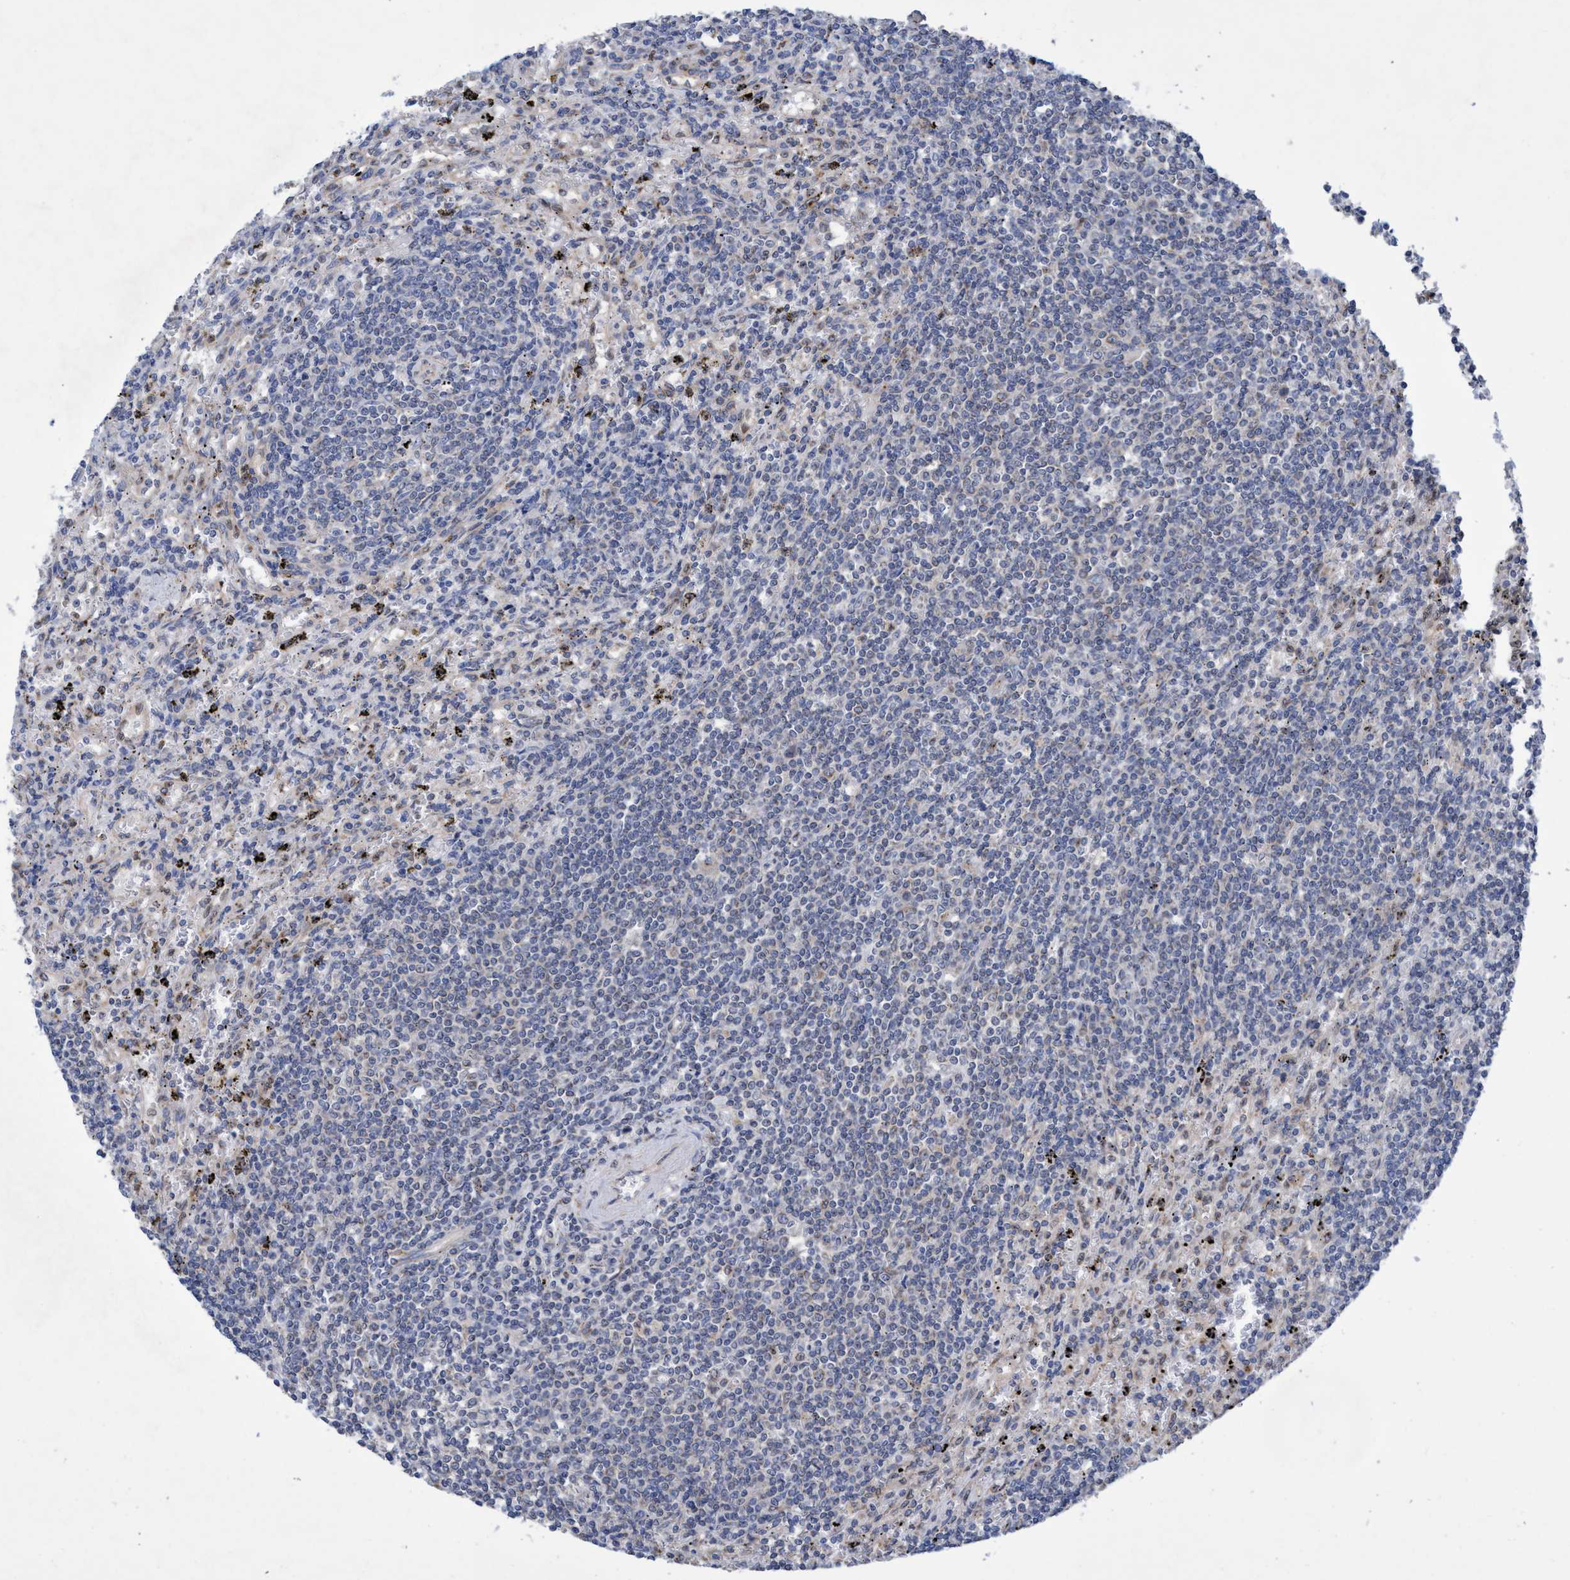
{"staining": {"intensity": "negative", "quantity": "none", "location": "none"}, "tissue": "lymphoma", "cell_type": "Tumor cells", "image_type": "cancer", "snomed": [{"axis": "morphology", "description": "Malignant lymphoma, non-Hodgkin's type, Low grade"}, {"axis": "topography", "description": "Spleen"}], "caption": "This is a micrograph of immunohistochemistry staining of low-grade malignant lymphoma, non-Hodgkin's type, which shows no positivity in tumor cells.", "gene": "BICD2", "patient": {"sex": "male", "age": 76}}